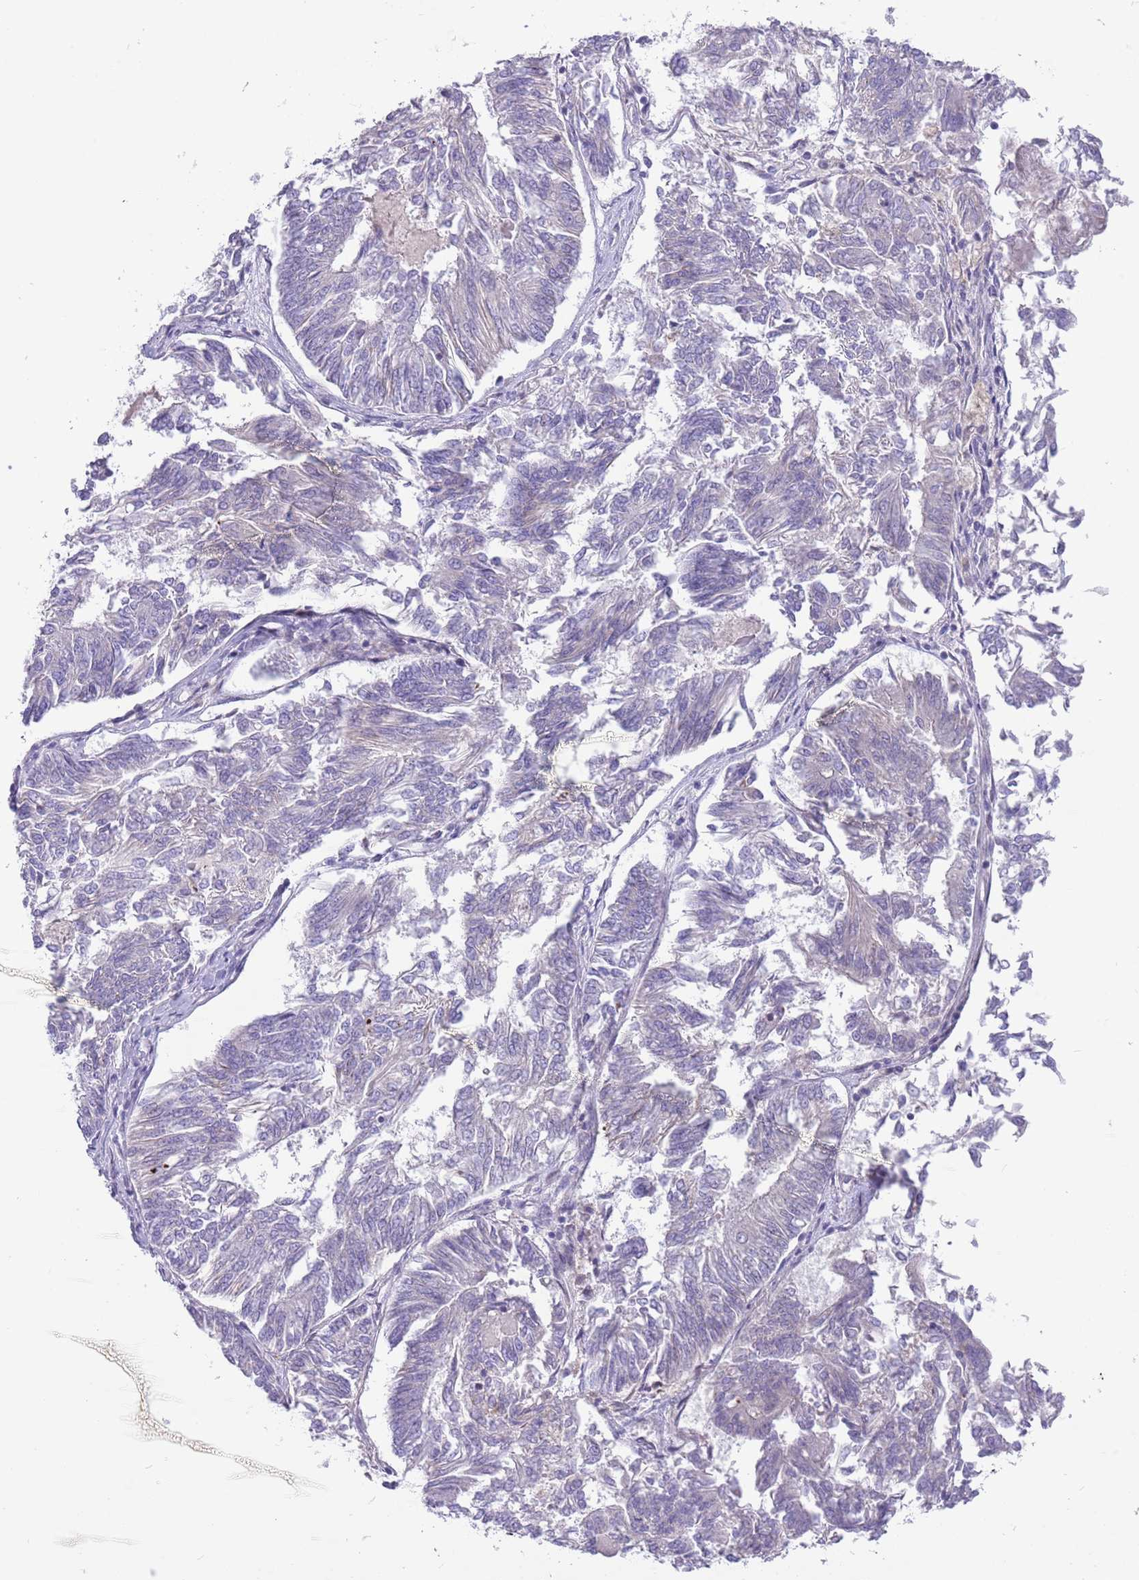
{"staining": {"intensity": "negative", "quantity": "none", "location": "none"}, "tissue": "endometrial cancer", "cell_type": "Tumor cells", "image_type": "cancer", "snomed": [{"axis": "morphology", "description": "Adenocarcinoma, NOS"}, {"axis": "topography", "description": "Endometrium"}], "caption": "High magnification brightfield microscopy of endometrial cancer (adenocarcinoma) stained with DAB (brown) and counterstained with hematoxylin (blue): tumor cells show no significant expression.", "gene": "DDHD1", "patient": {"sex": "female", "age": 58}}